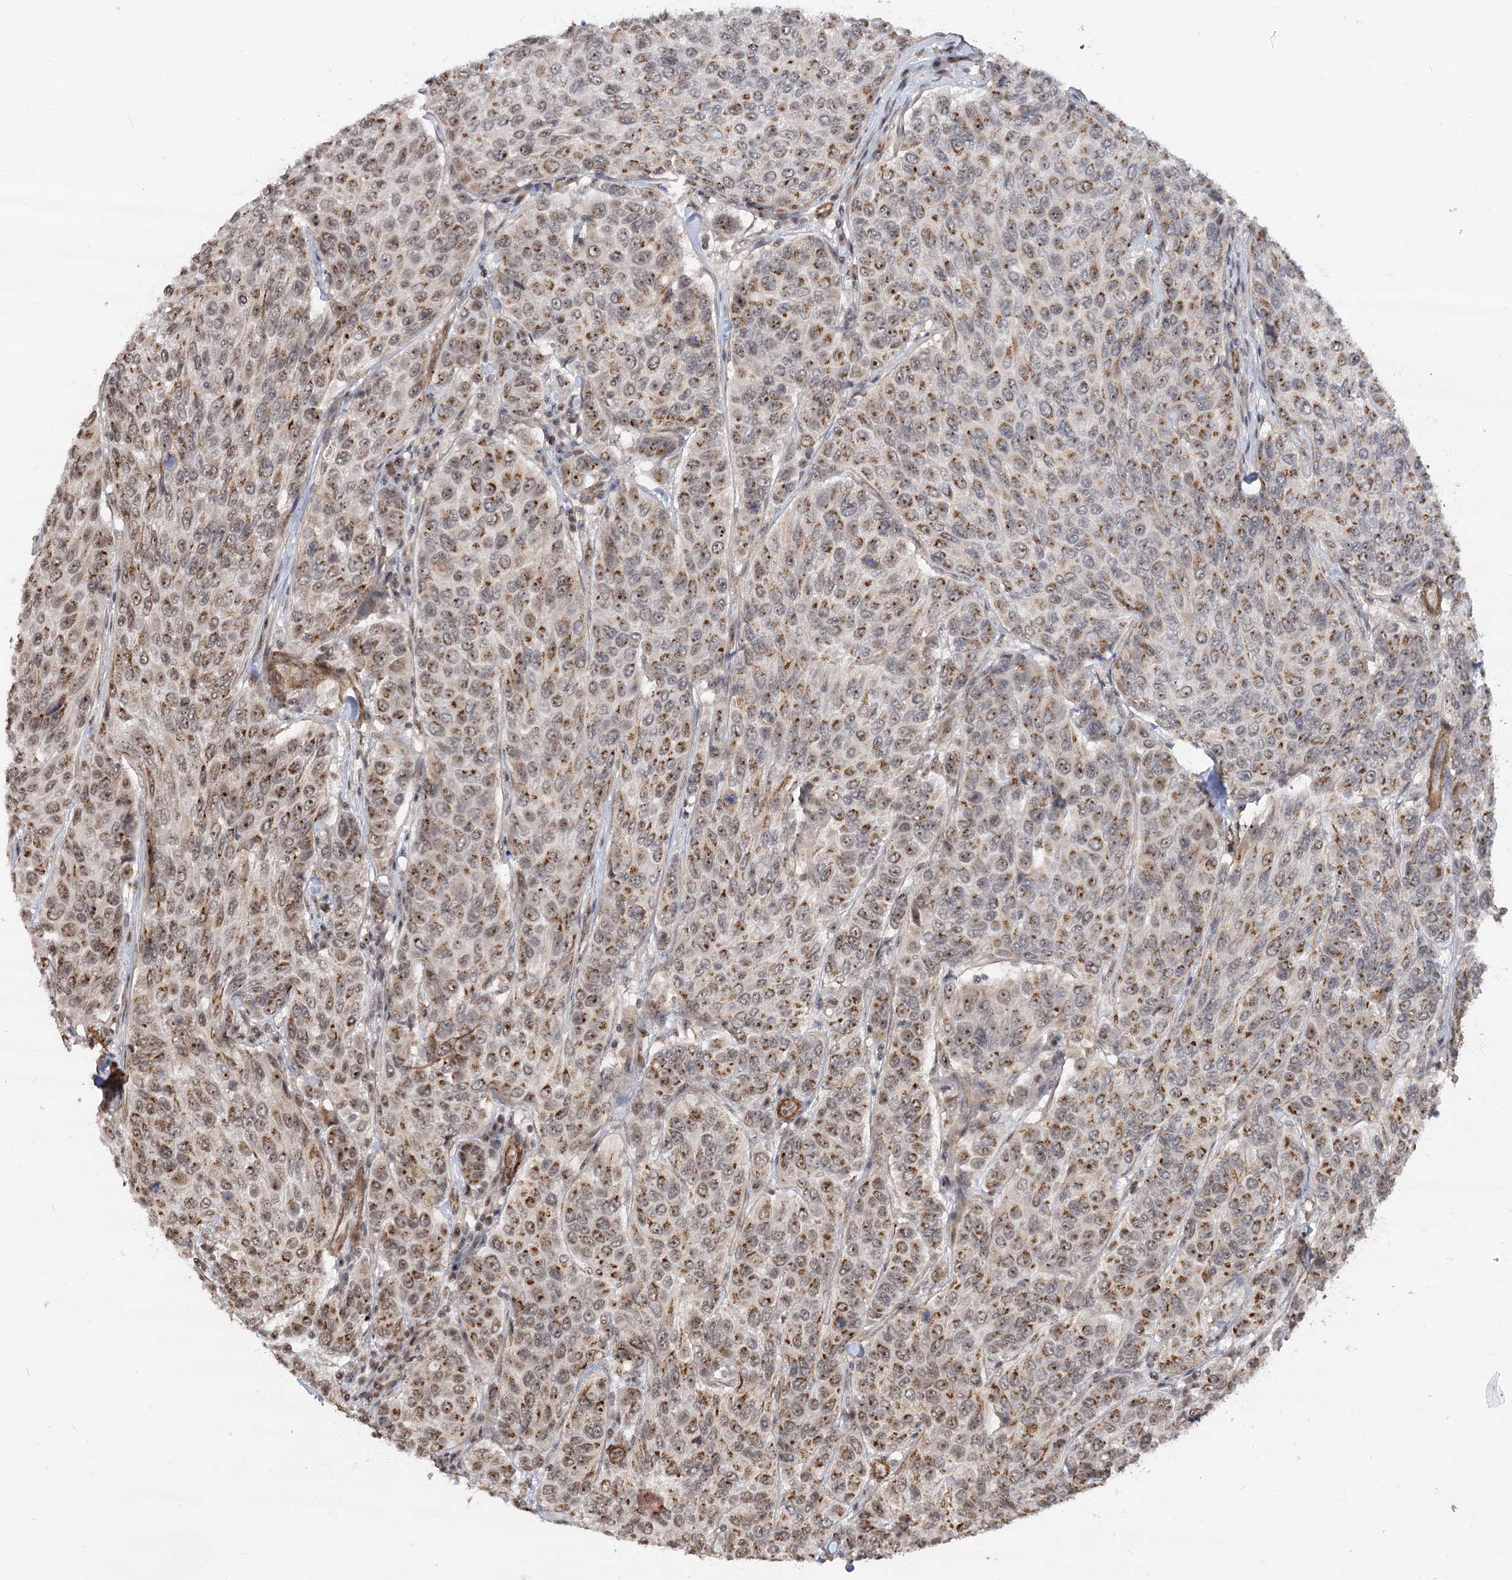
{"staining": {"intensity": "moderate", "quantity": ">75%", "location": "cytoplasmic/membranous,nuclear"}, "tissue": "breast cancer", "cell_type": "Tumor cells", "image_type": "cancer", "snomed": [{"axis": "morphology", "description": "Duct carcinoma"}, {"axis": "topography", "description": "Breast"}], "caption": "The image reveals staining of breast infiltrating ductal carcinoma, revealing moderate cytoplasmic/membranous and nuclear protein expression (brown color) within tumor cells. (Brightfield microscopy of DAB IHC at high magnification).", "gene": "GNL3L", "patient": {"sex": "female", "age": 55}}